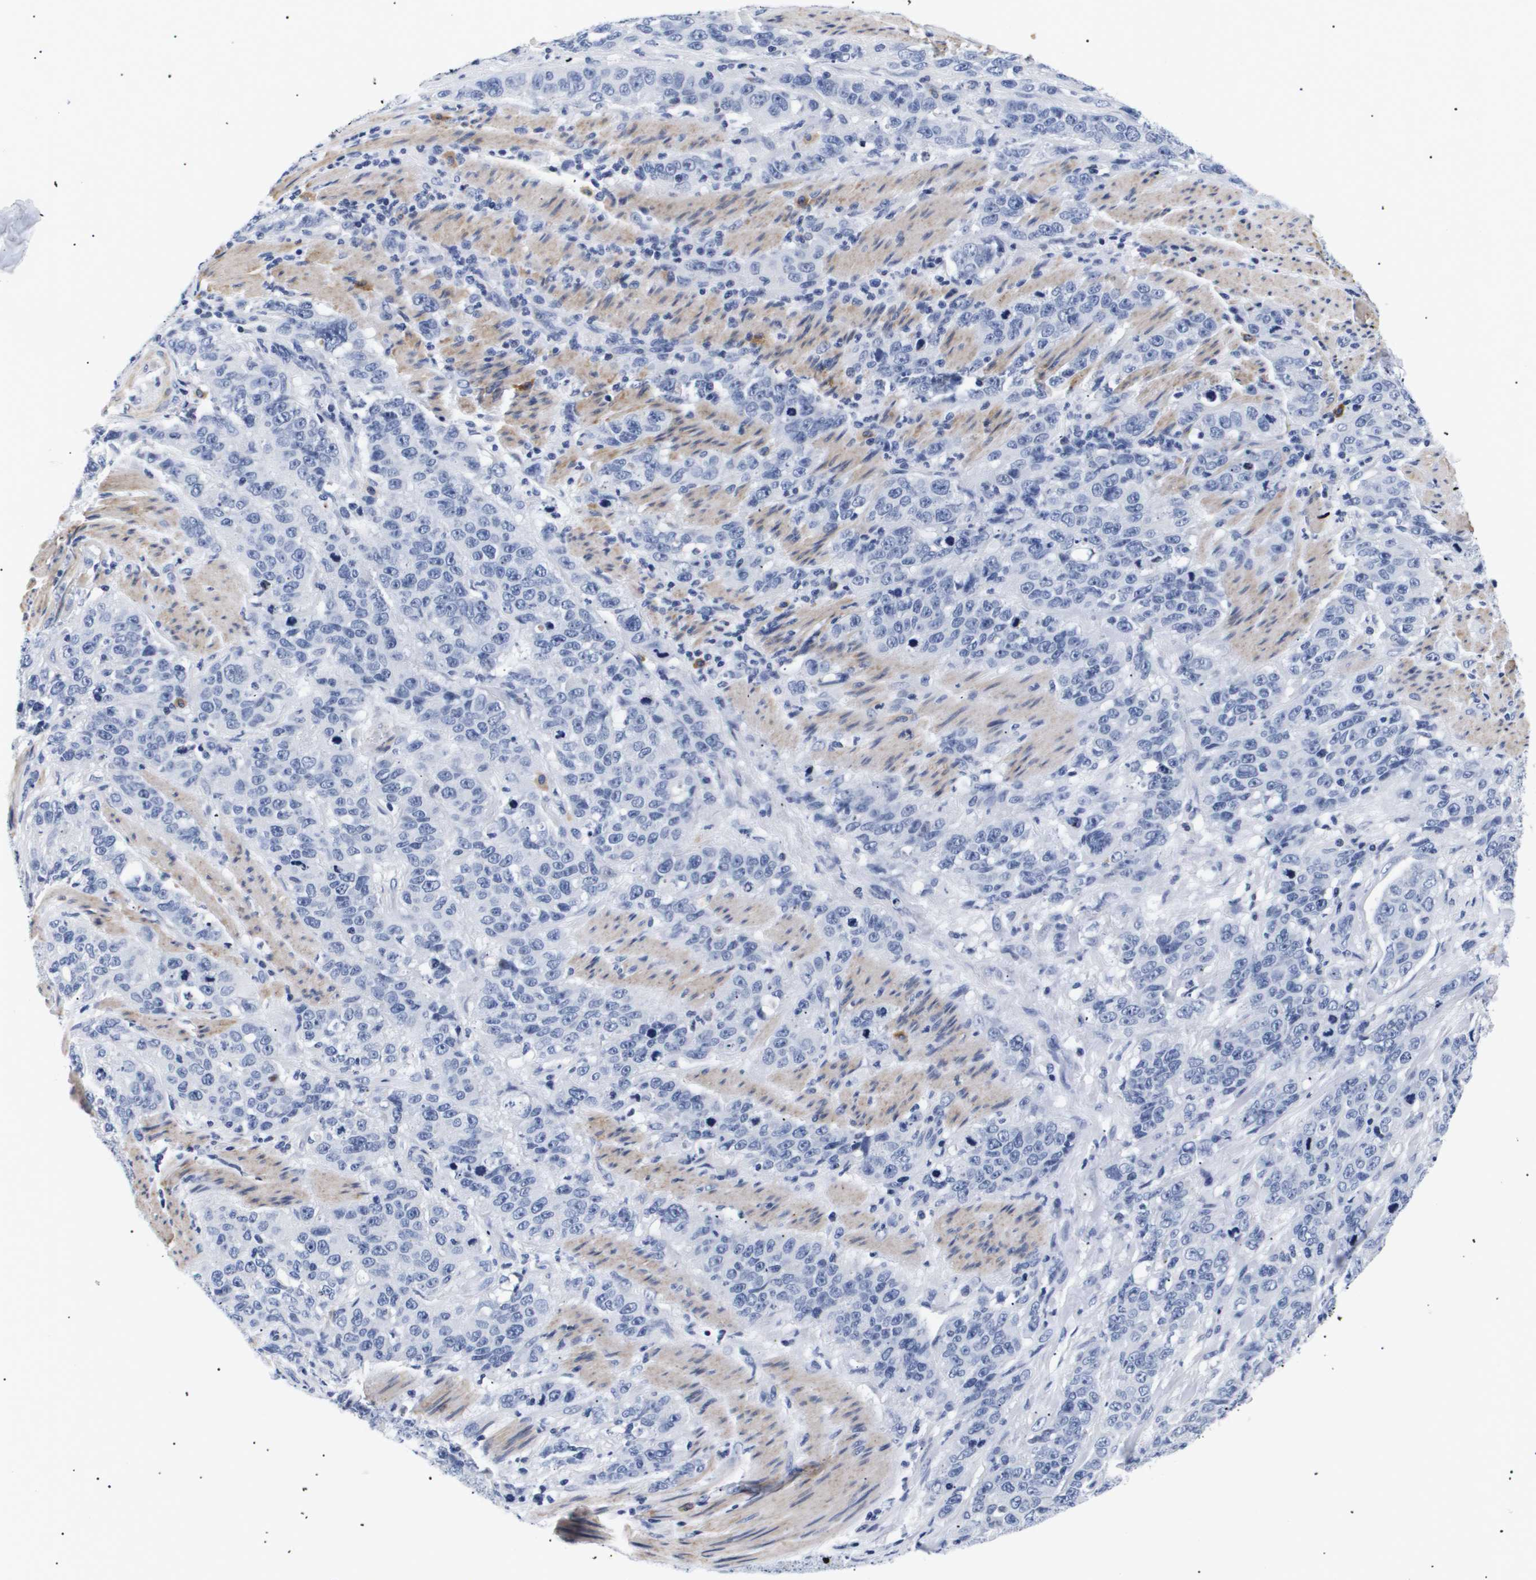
{"staining": {"intensity": "negative", "quantity": "none", "location": "none"}, "tissue": "stomach cancer", "cell_type": "Tumor cells", "image_type": "cancer", "snomed": [{"axis": "morphology", "description": "Adenocarcinoma, NOS"}, {"axis": "topography", "description": "Stomach"}], "caption": "Tumor cells show no significant protein positivity in stomach adenocarcinoma.", "gene": "SHD", "patient": {"sex": "male", "age": 48}}